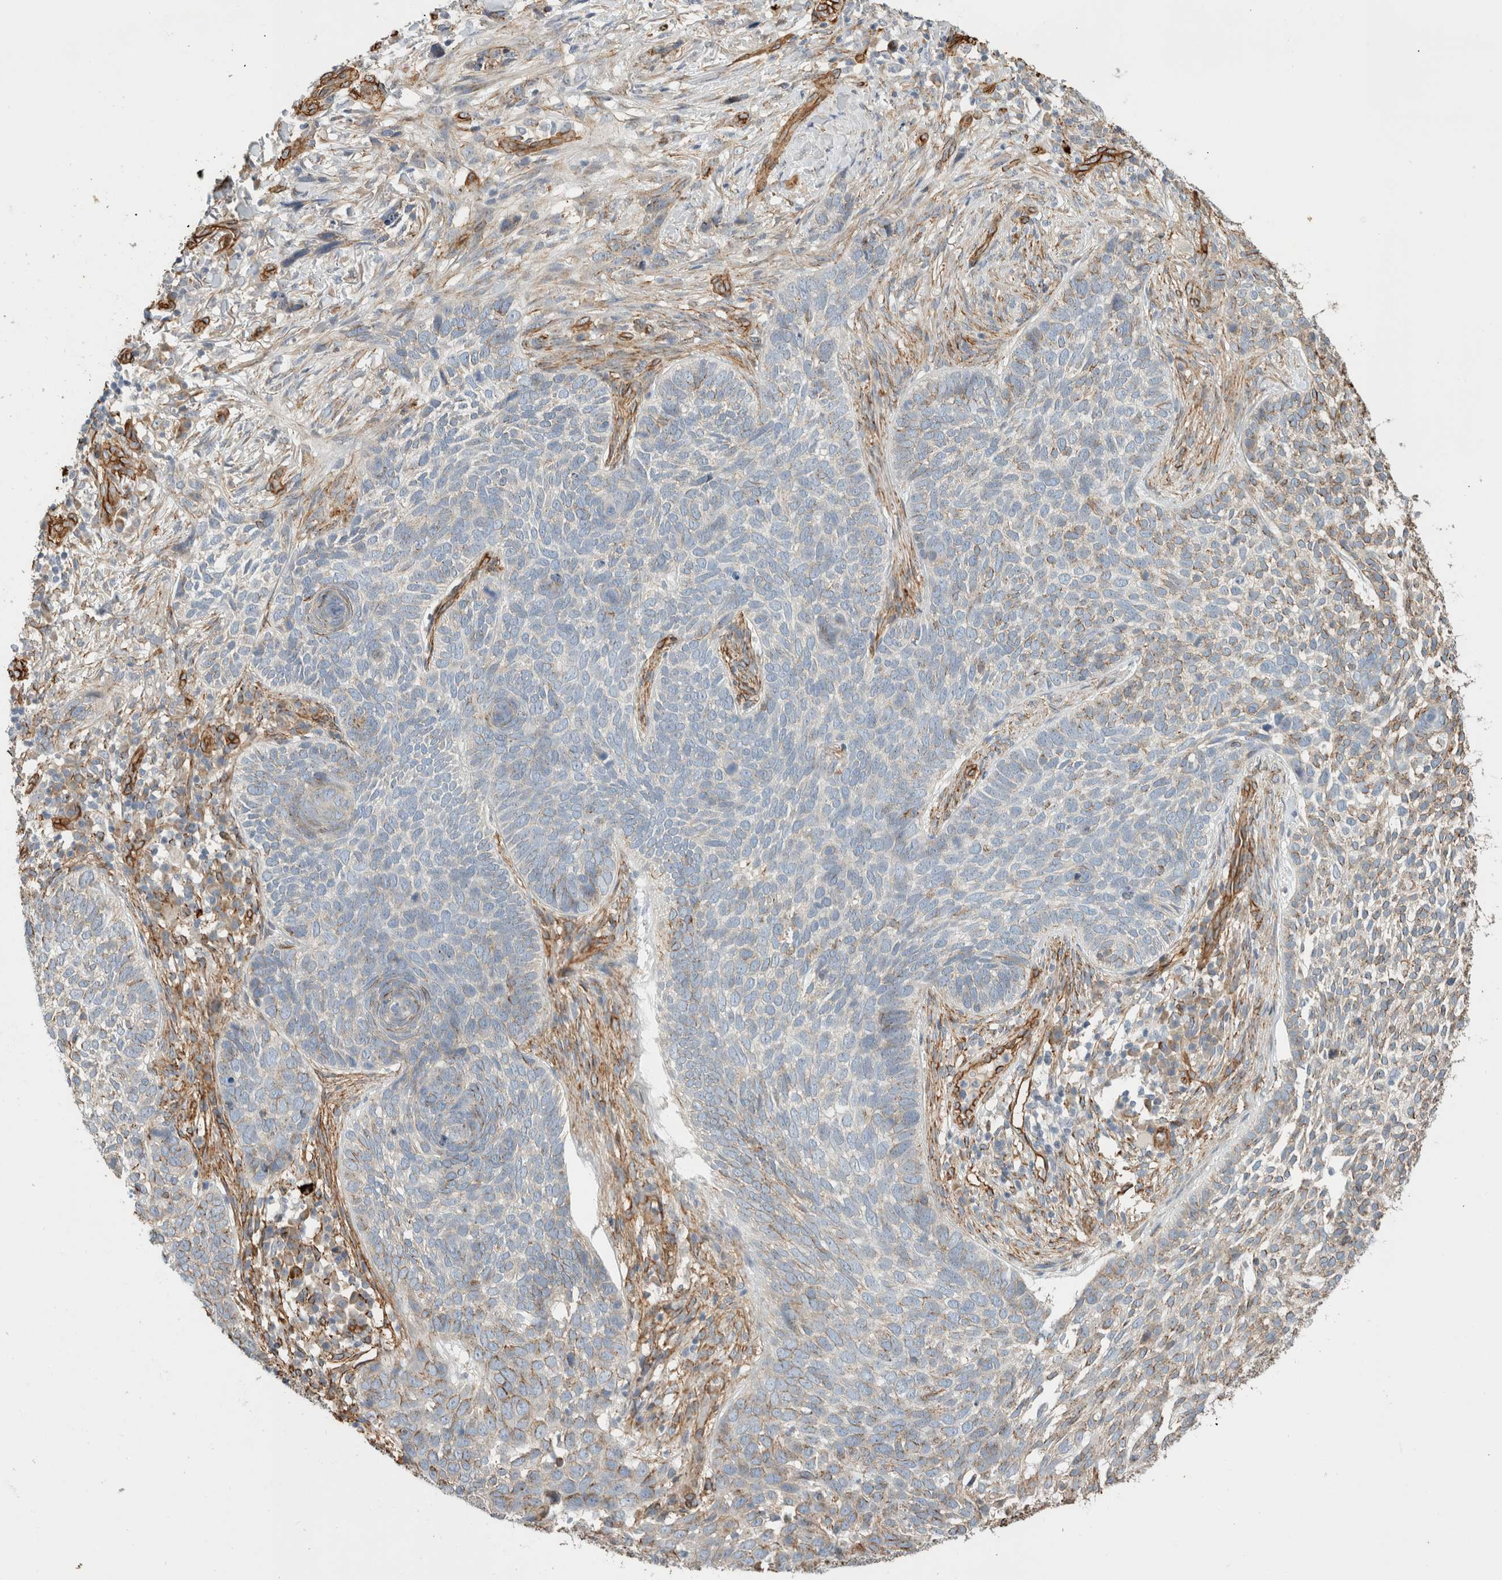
{"staining": {"intensity": "negative", "quantity": "none", "location": "none"}, "tissue": "skin cancer", "cell_type": "Tumor cells", "image_type": "cancer", "snomed": [{"axis": "morphology", "description": "Basal cell carcinoma"}, {"axis": "topography", "description": "Skin"}], "caption": "The image shows no significant expression in tumor cells of skin cancer (basal cell carcinoma).", "gene": "JMJD4", "patient": {"sex": "female", "age": 64}}